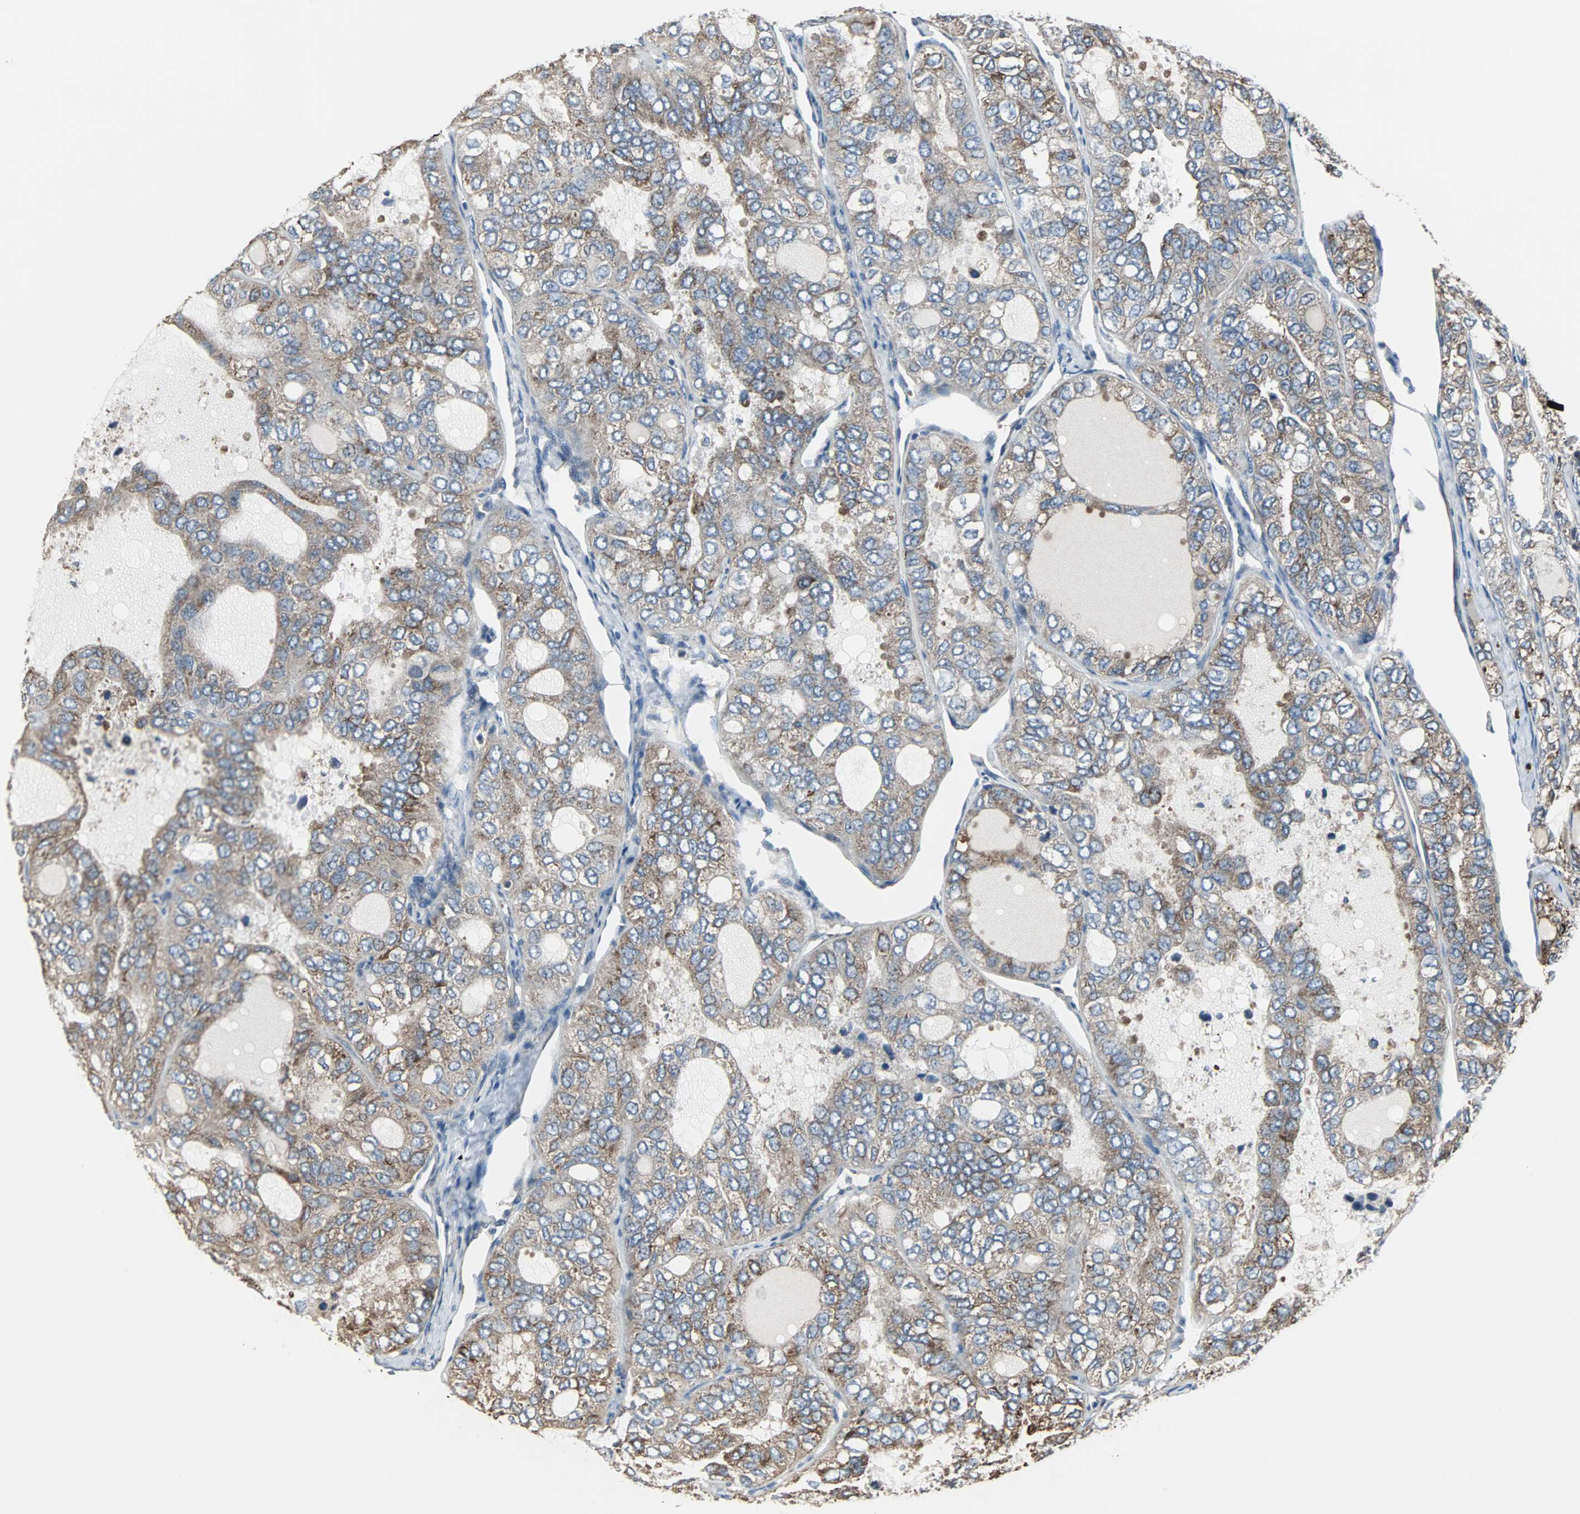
{"staining": {"intensity": "weak", "quantity": ">75%", "location": "cytoplasmic/membranous"}, "tissue": "thyroid cancer", "cell_type": "Tumor cells", "image_type": "cancer", "snomed": [{"axis": "morphology", "description": "Follicular adenoma carcinoma, NOS"}, {"axis": "topography", "description": "Thyroid gland"}], "caption": "Brown immunohistochemical staining in follicular adenoma carcinoma (thyroid) displays weak cytoplasmic/membranous expression in about >75% of tumor cells. The staining was performed using DAB (3,3'-diaminobenzidine) to visualize the protein expression in brown, while the nuclei were stained in blue with hematoxylin (Magnification: 20x).", "gene": "CHP1", "patient": {"sex": "male", "age": 75}}